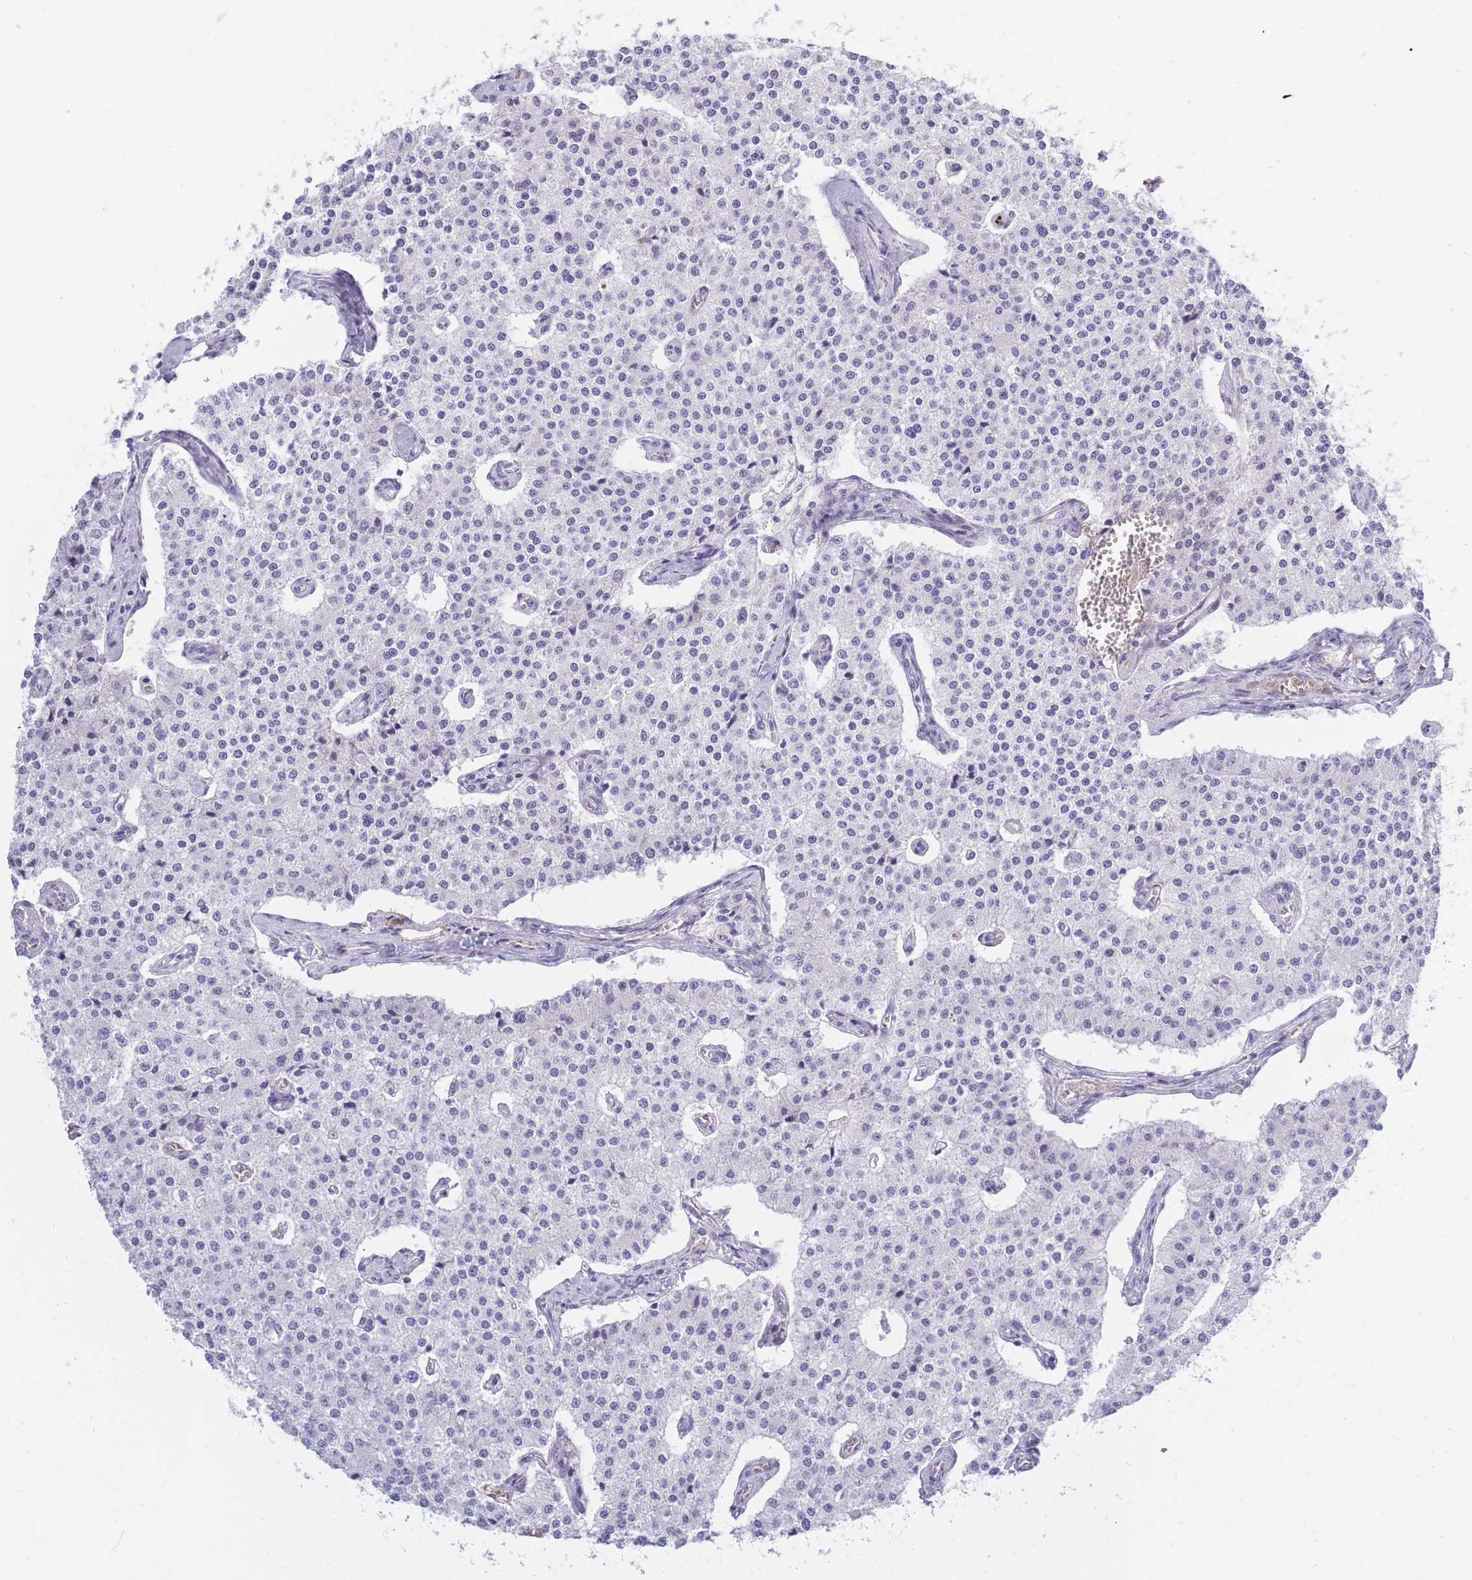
{"staining": {"intensity": "negative", "quantity": "none", "location": "none"}, "tissue": "carcinoid", "cell_type": "Tumor cells", "image_type": "cancer", "snomed": [{"axis": "morphology", "description": "Carcinoid, malignant, NOS"}, {"axis": "topography", "description": "Colon"}], "caption": "Malignant carcinoid was stained to show a protein in brown. There is no significant positivity in tumor cells.", "gene": "TPSD1", "patient": {"sex": "female", "age": 52}}